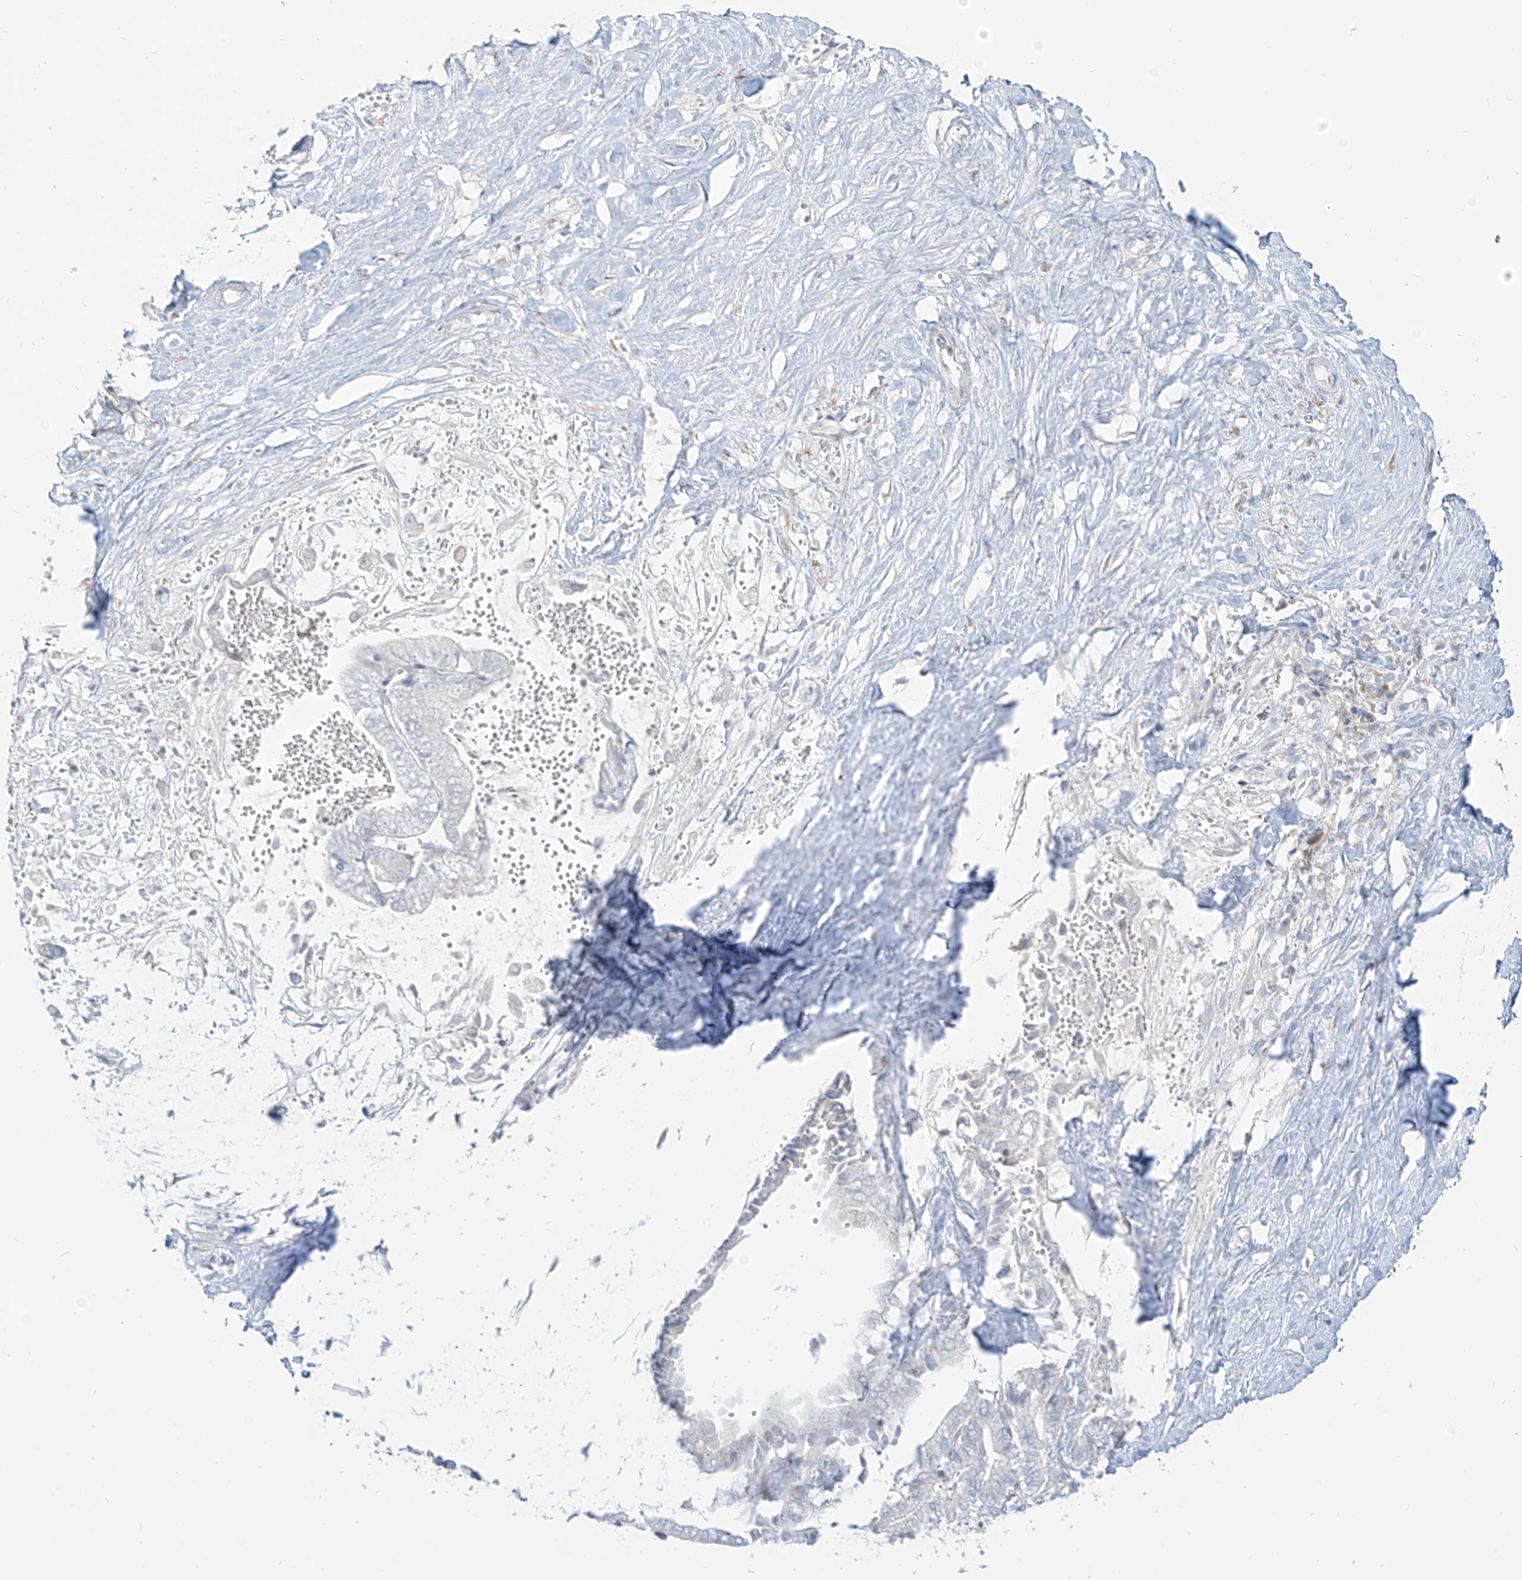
{"staining": {"intensity": "negative", "quantity": "none", "location": "none"}, "tissue": "liver cancer", "cell_type": "Tumor cells", "image_type": "cancer", "snomed": [{"axis": "morphology", "description": "Cholangiocarcinoma"}, {"axis": "topography", "description": "Liver"}], "caption": "The photomicrograph displays no staining of tumor cells in cholangiocarcinoma (liver).", "gene": "C2orf42", "patient": {"sex": "female", "age": 75}}